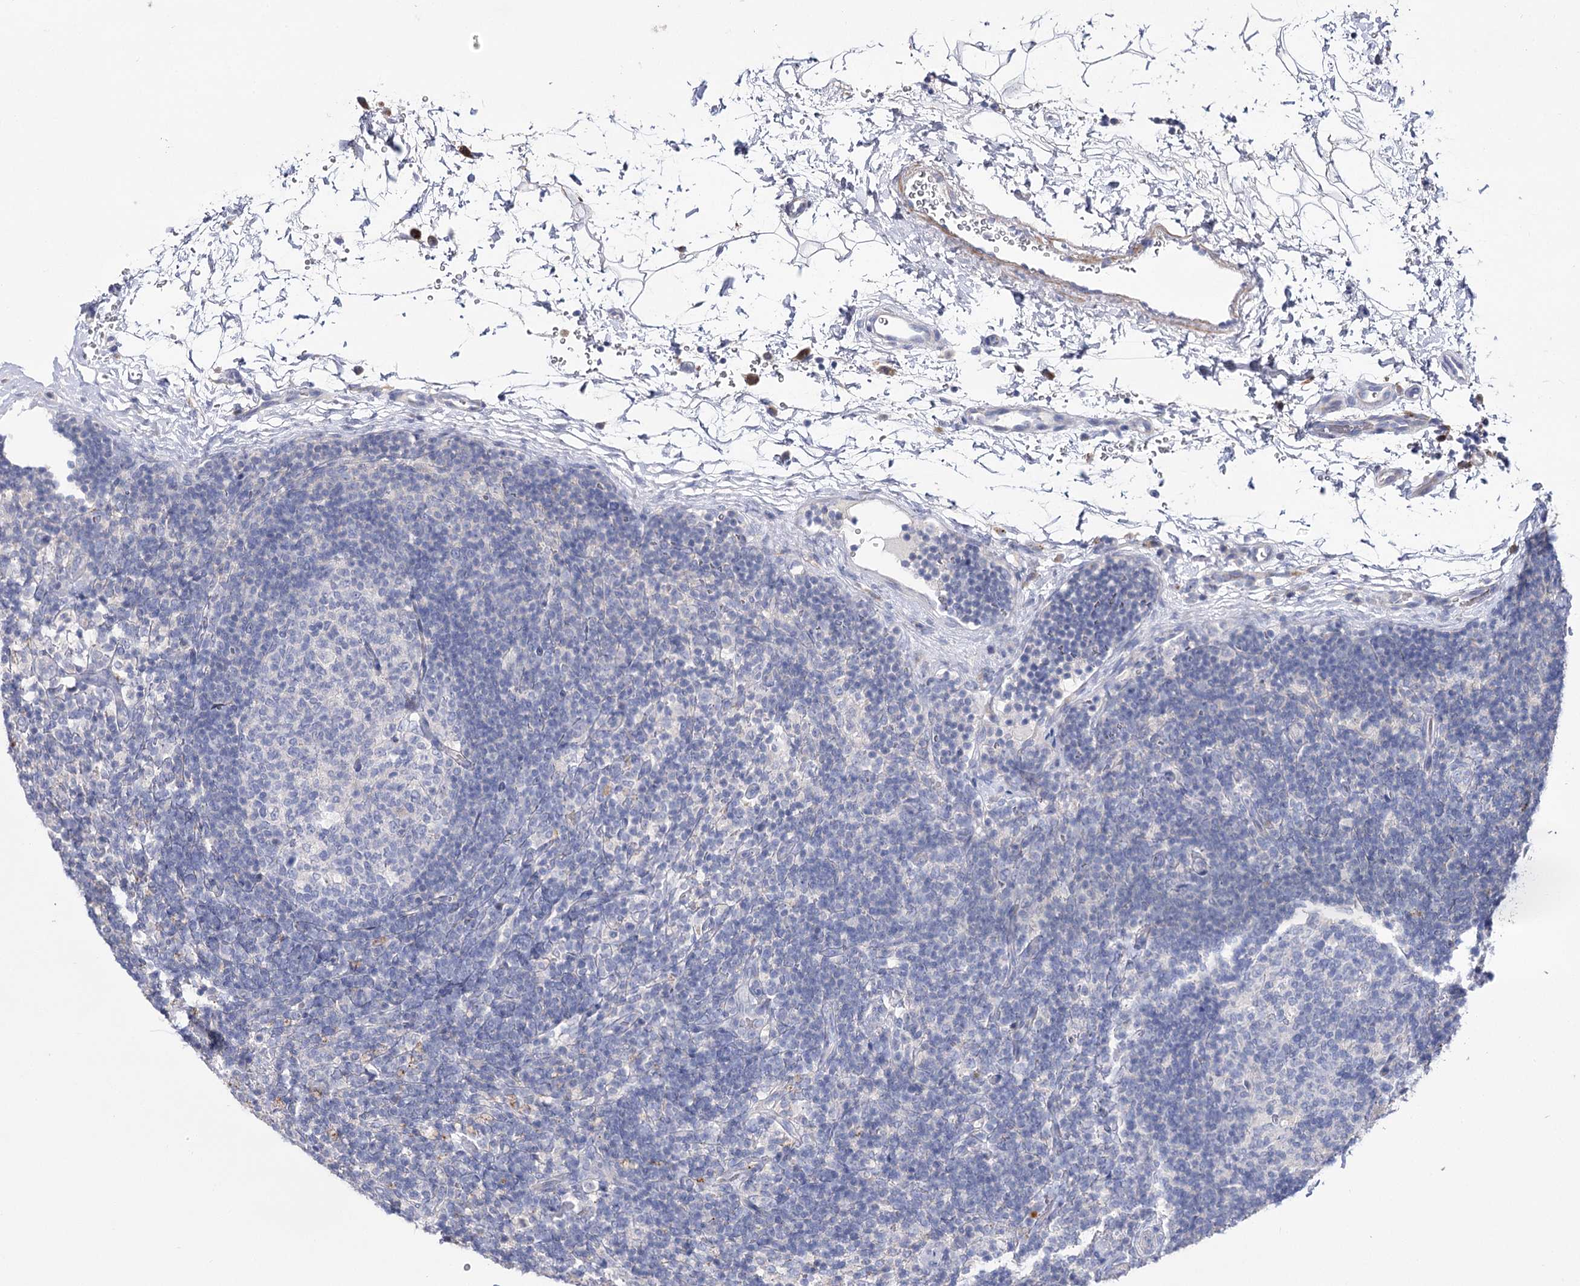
{"staining": {"intensity": "negative", "quantity": "none", "location": "none"}, "tissue": "lymph node", "cell_type": "Germinal center cells", "image_type": "normal", "snomed": [{"axis": "morphology", "description": "Normal tissue, NOS"}, {"axis": "topography", "description": "Lymph node"}], "caption": "This is an IHC image of unremarkable human lymph node. There is no expression in germinal center cells.", "gene": "NRAP", "patient": {"sex": "female", "age": 22}}